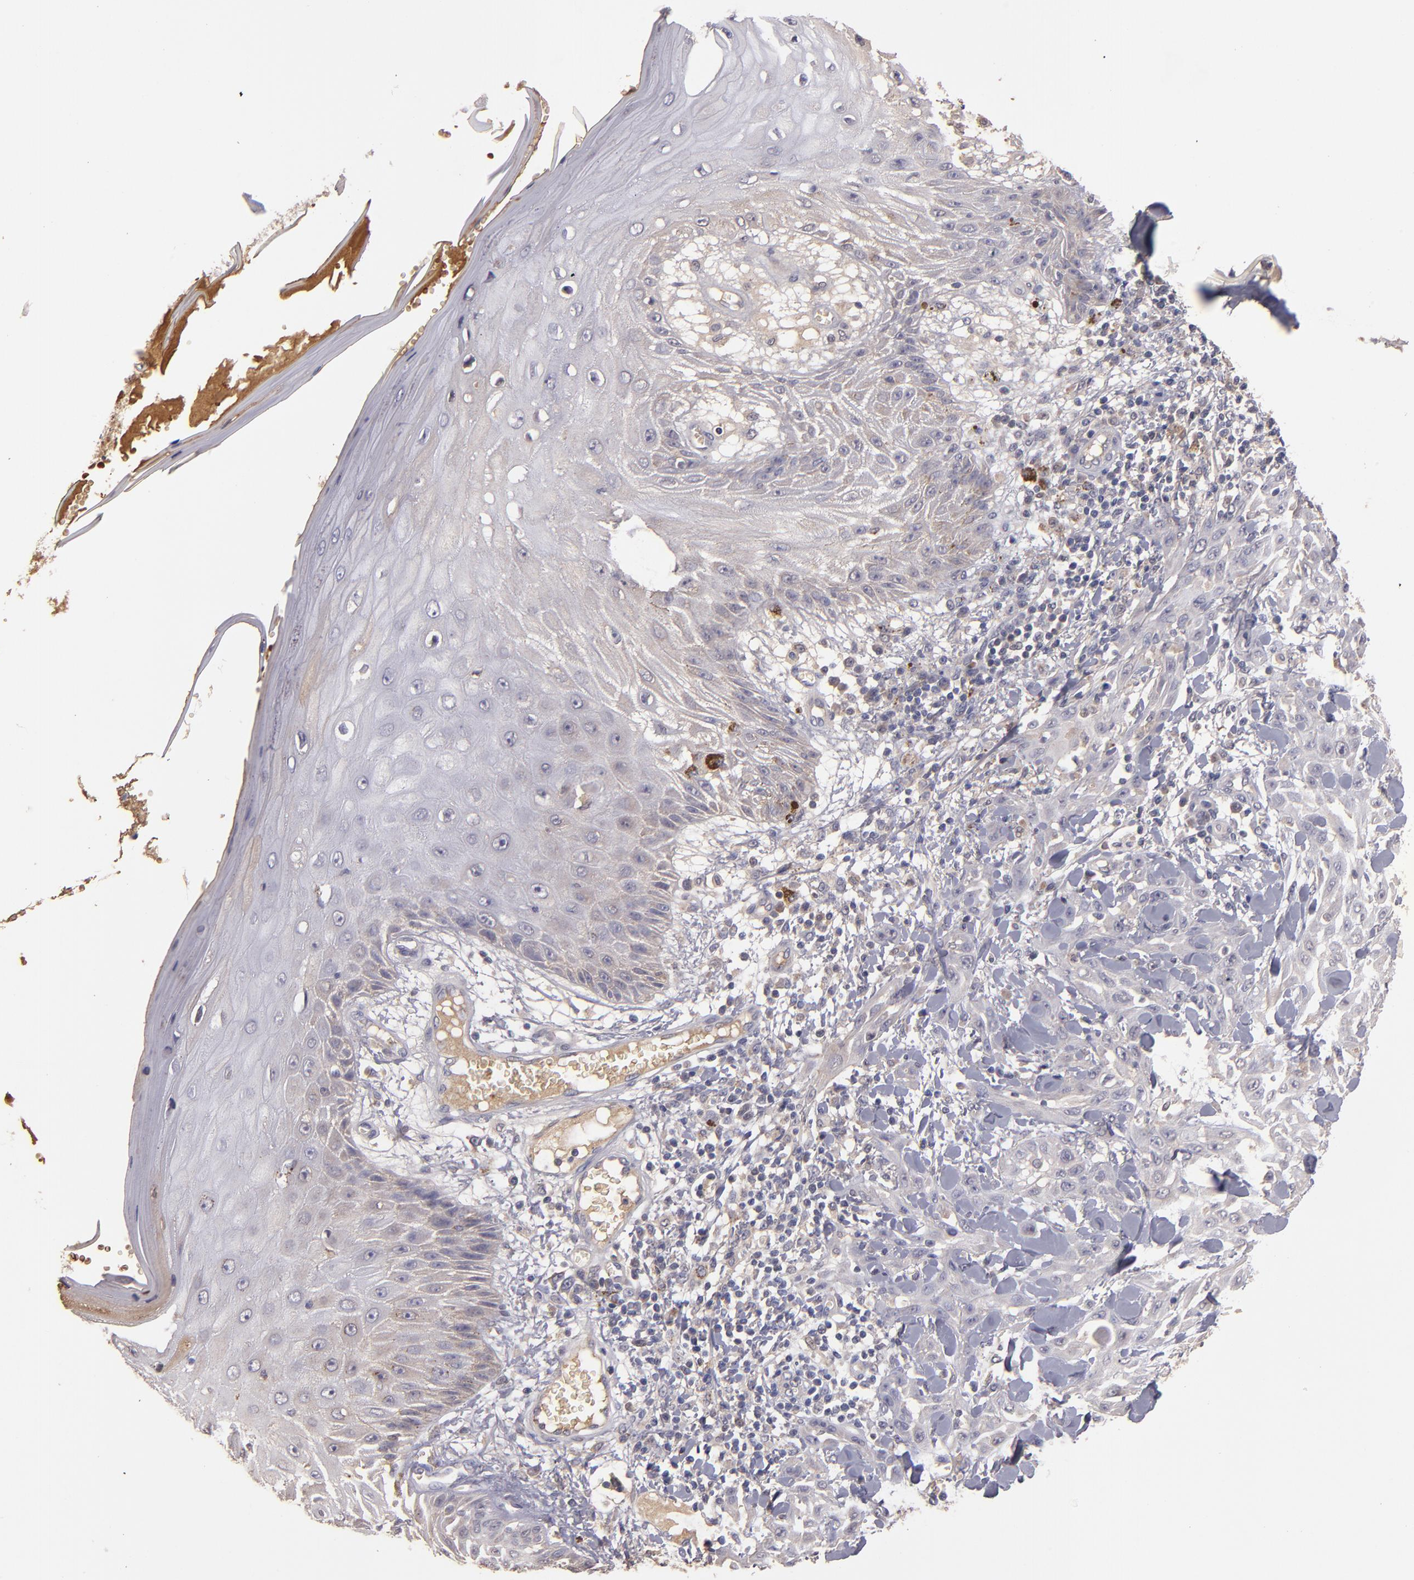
{"staining": {"intensity": "weak", "quantity": "25%-75%", "location": "cytoplasmic/membranous"}, "tissue": "skin cancer", "cell_type": "Tumor cells", "image_type": "cancer", "snomed": [{"axis": "morphology", "description": "Squamous cell carcinoma, NOS"}, {"axis": "topography", "description": "Skin"}], "caption": "Immunohistochemical staining of human skin squamous cell carcinoma exhibits low levels of weak cytoplasmic/membranous expression in approximately 25%-75% of tumor cells.", "gene": "SERPINC1", "patient": {"sex": "male", "age": 24}}